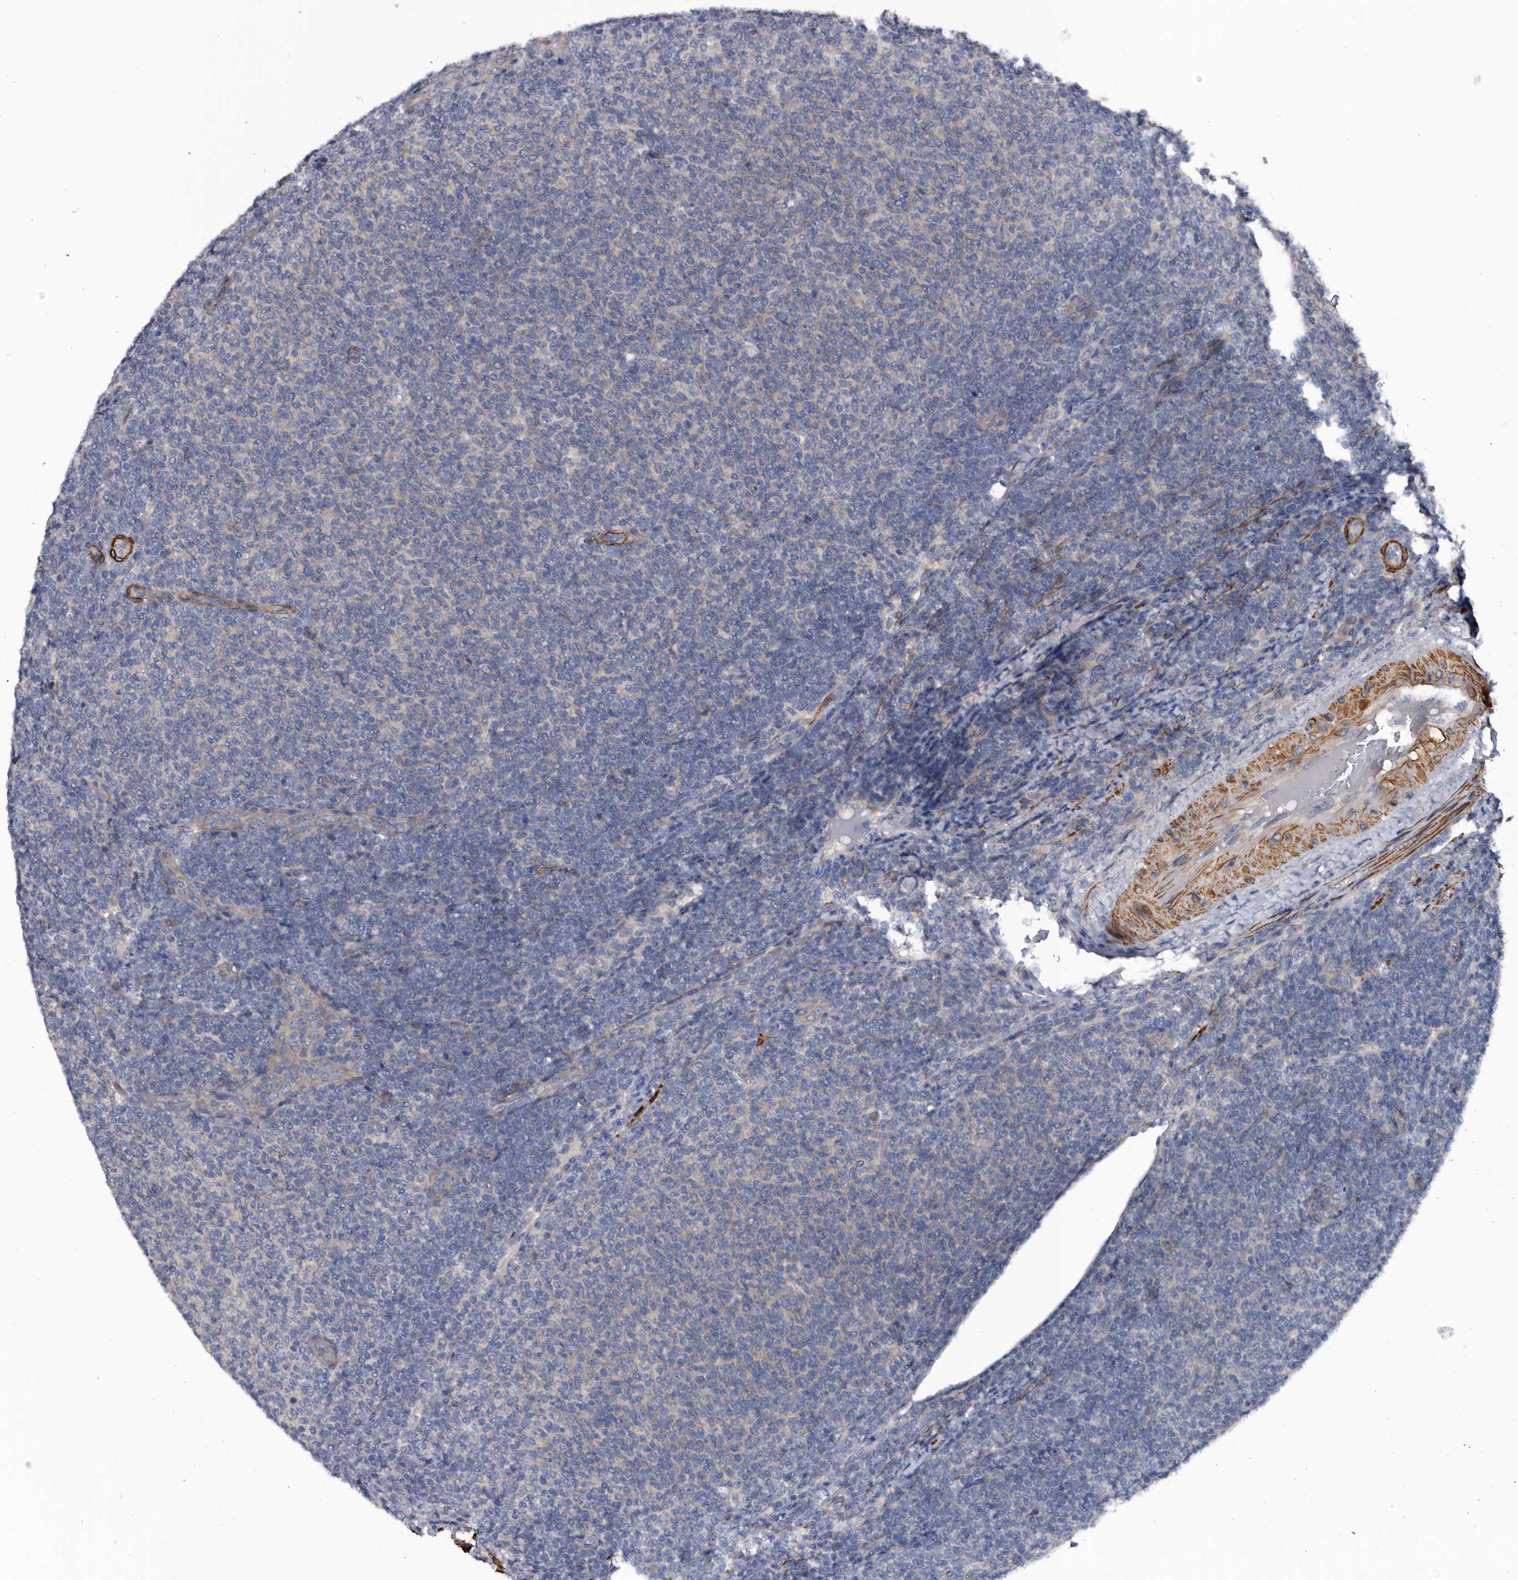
{"staining": {"intensity": "negative", "quantity": "none", "location": "none"}, "tissue": "lymphoma", "cell_type": "Tumor cells", "image_type": "cancer", "snomed": [{"axis": "morphology", "description": "Malignant lymphoma, non-Hodgkin's type, Low grade"}, {"axis": "topography", "description": "Lymph node"}], "caption": "This micrograph is of lymphoma stained with immunohistochemistry (IHC) to label a protein in brown with the nuclei are counter-stained blue. There is no positivity in tumor cells.", "gene": "IARS1", "patient": {"sex": "male", "age": 66}}